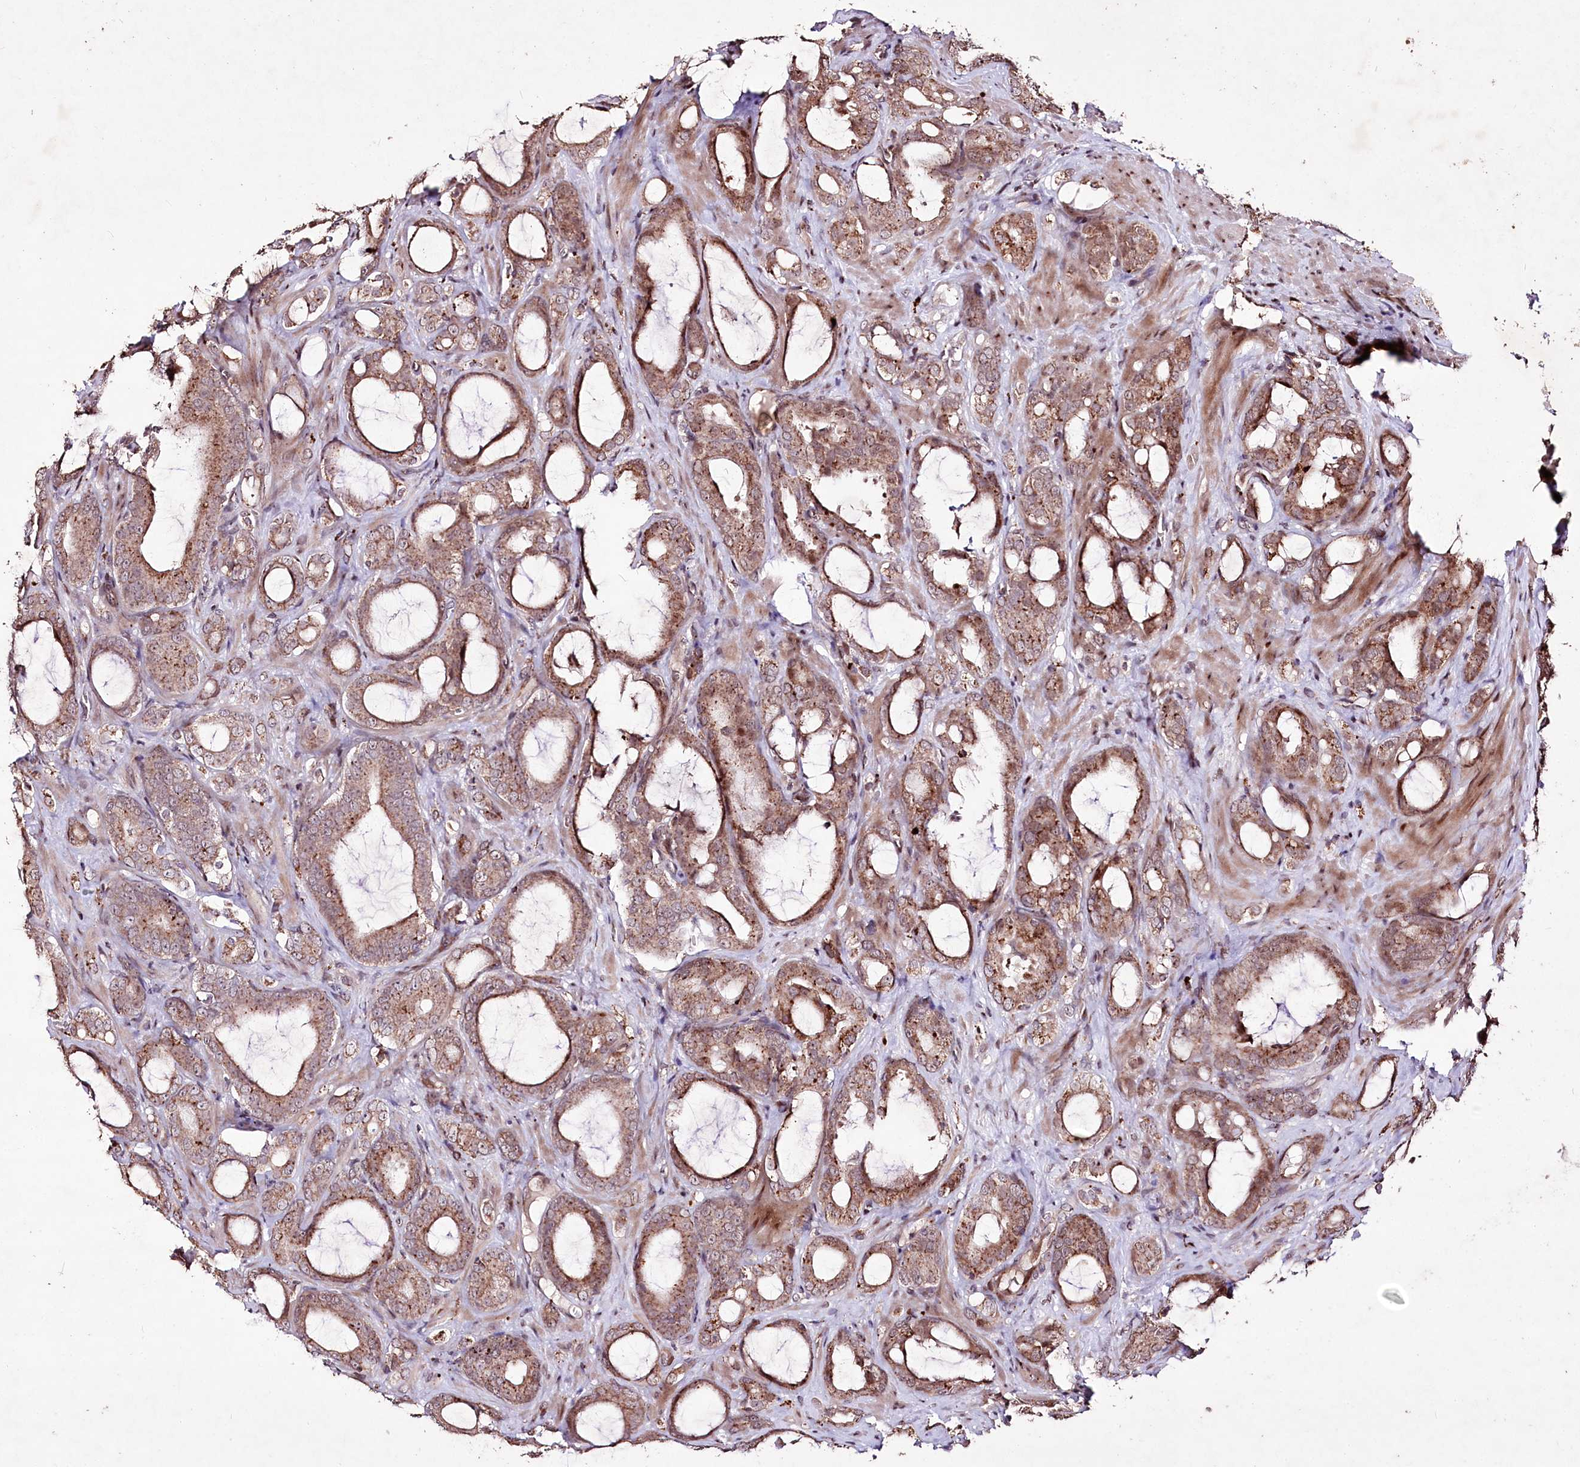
{"staining": {"intensity": "weak", "quantity": ">75%", "location": "cytoplasmic/membranous"}, "tissue": "prostate cancer", "cell_type": "Tumor cells", "image_type": "cancer", "snomed": [{"axis": "morphology", "description": "Adenocarcinoma, High grade"}, {"axis": "topography", "description": "Prostate"}], "caption": "A high-resolution micrograph shows IHC staining of prostate cancer (high-grade adenocarcinoma), which demonstrates weak cytoplasmic/membranous expression in about >75% of tumor cells.", "gene": "CARD19", "patient": {"sex": "male", "age": 72}}